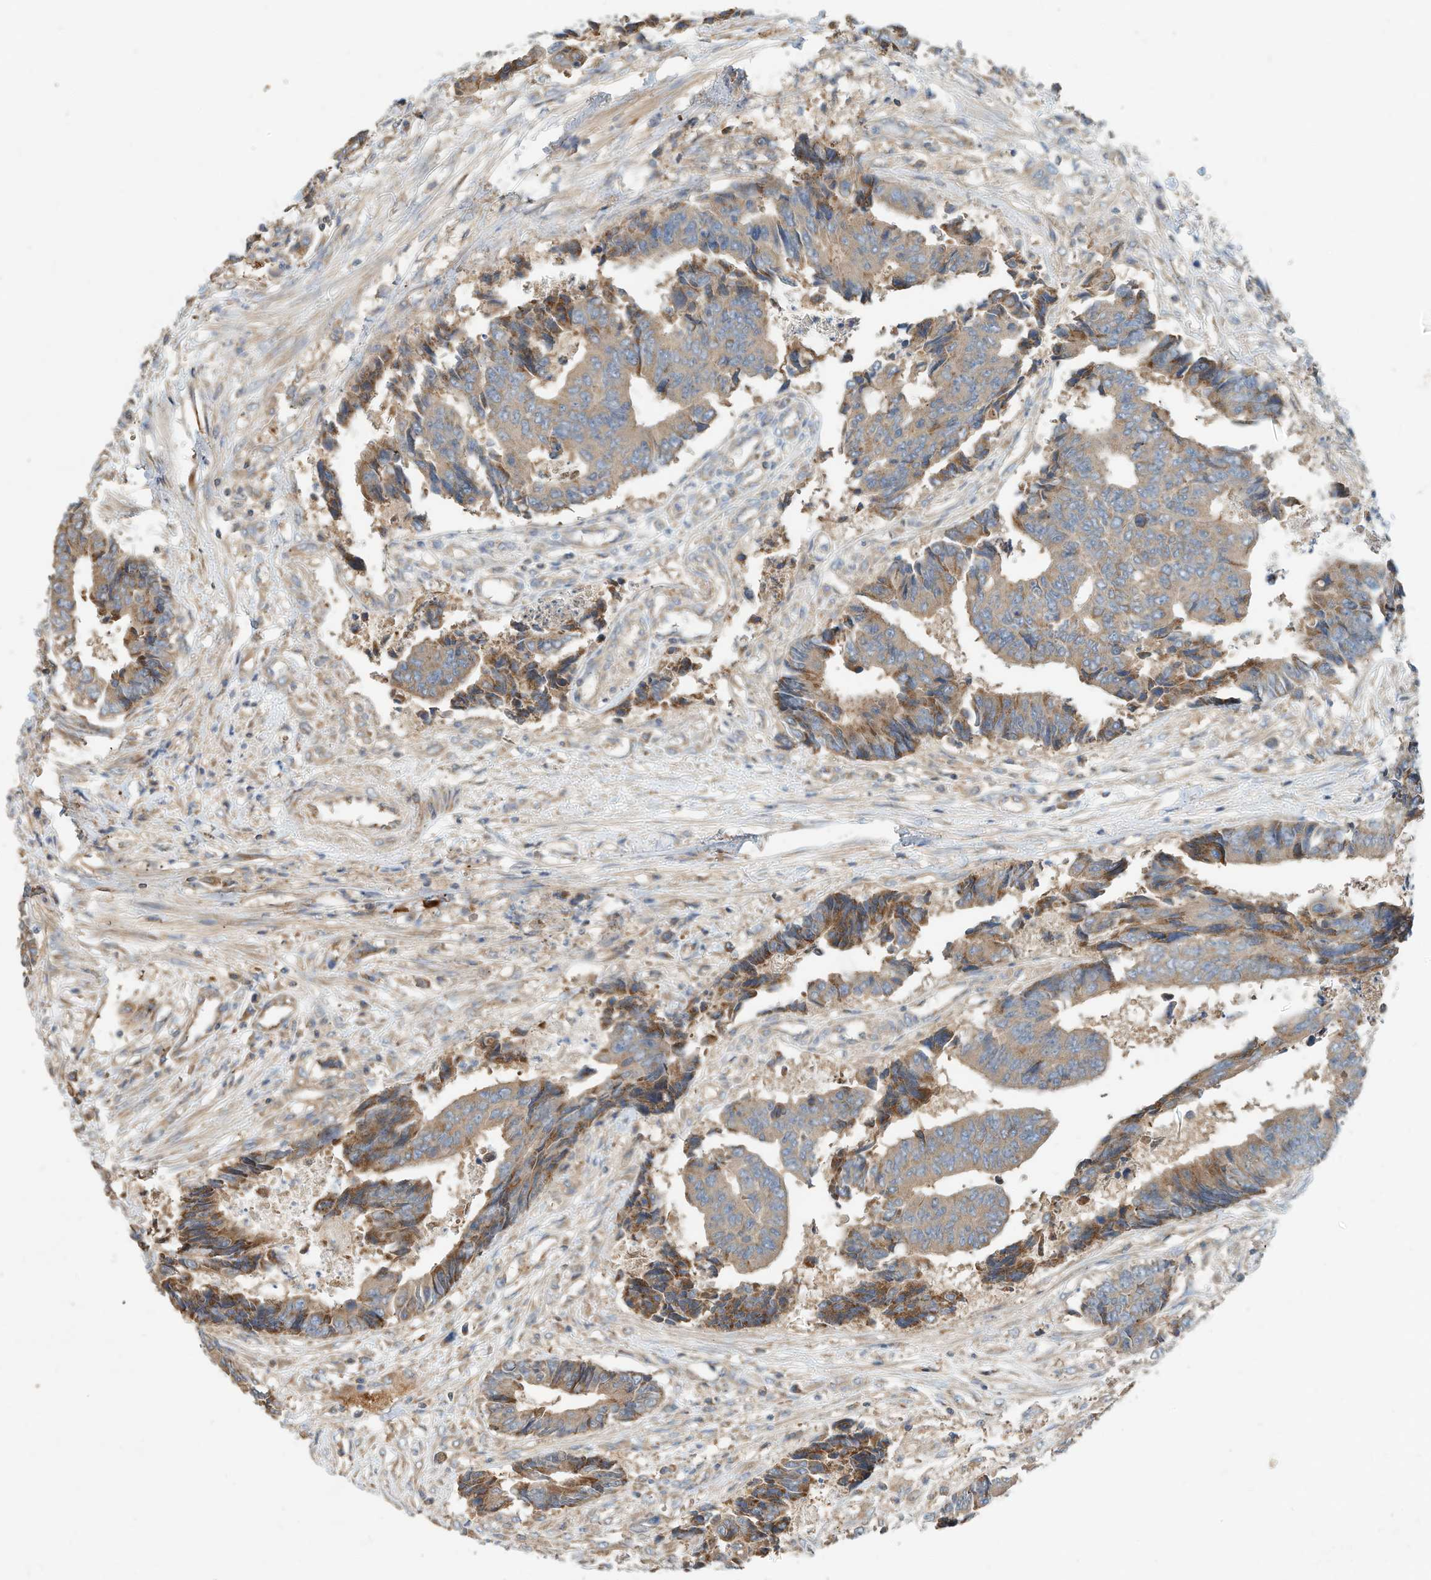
{"staining": {"intensity": "weak", "quantity": ">75%", "location": "cytoplasmic/membranous"}, "tissue": "colorectal cancer", "cell_type": "Tumor cells", "image_type": "cancer", "snomed": [{"axis": "morphology", "description": "Adenocarcinoma, NOS"}, {"axis": "topography", "description": "Rectum"}], "caption": "Colorectal cancer stained with a protein marker displays weak staining in tumor cells.", "gene": "CPAMD8", "patient": {"sex": "male", "age": 84}}